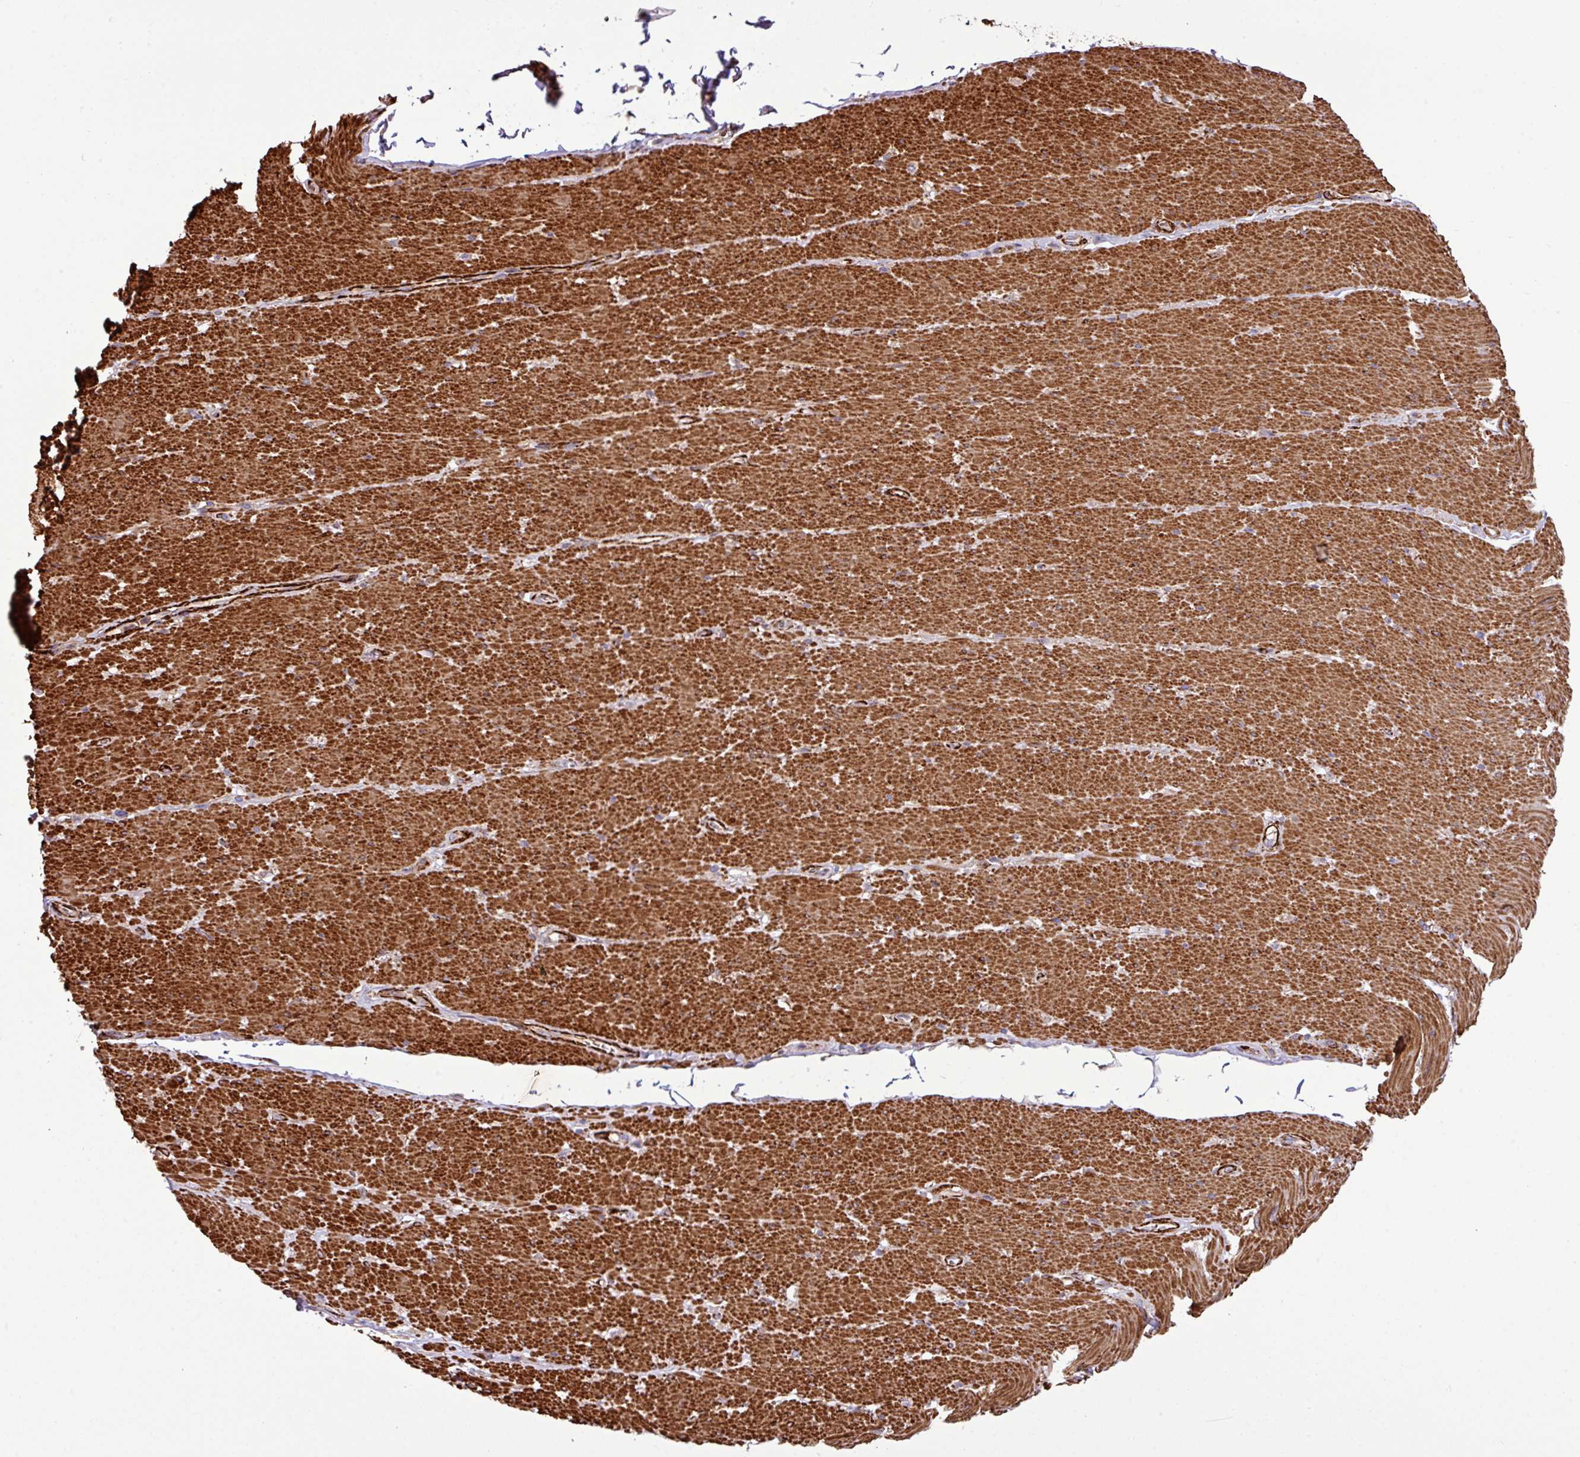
{"staining": {"intensity": "strong", "quantity": ">75%", "location": "cytoplasmic/membranous"}, "tissue": "smooth muscle", "cell_type": "Smooth muscle cells", "image_type": "normal", "snomed": [{"axis": "morphology", "description": "Normal tissue, NOS"}, {"axis": "topography", "description": "Smooth muscle"}, {"axis": "topography", "description": "Rectum"}], "caption": "IHC (DAB (3,3'-diaminobenzidine)) staining of benign smooth muscle reveals strong cytoplasmic/membranous protein staining in about >75% of smooth muscle cells. (DAB (3,3'-diaminobenzidine) = brown stain, brightfield microscopy at high magnification).", "gene": "FAM47E", "patient": {"sex": "male", "age": 53}}